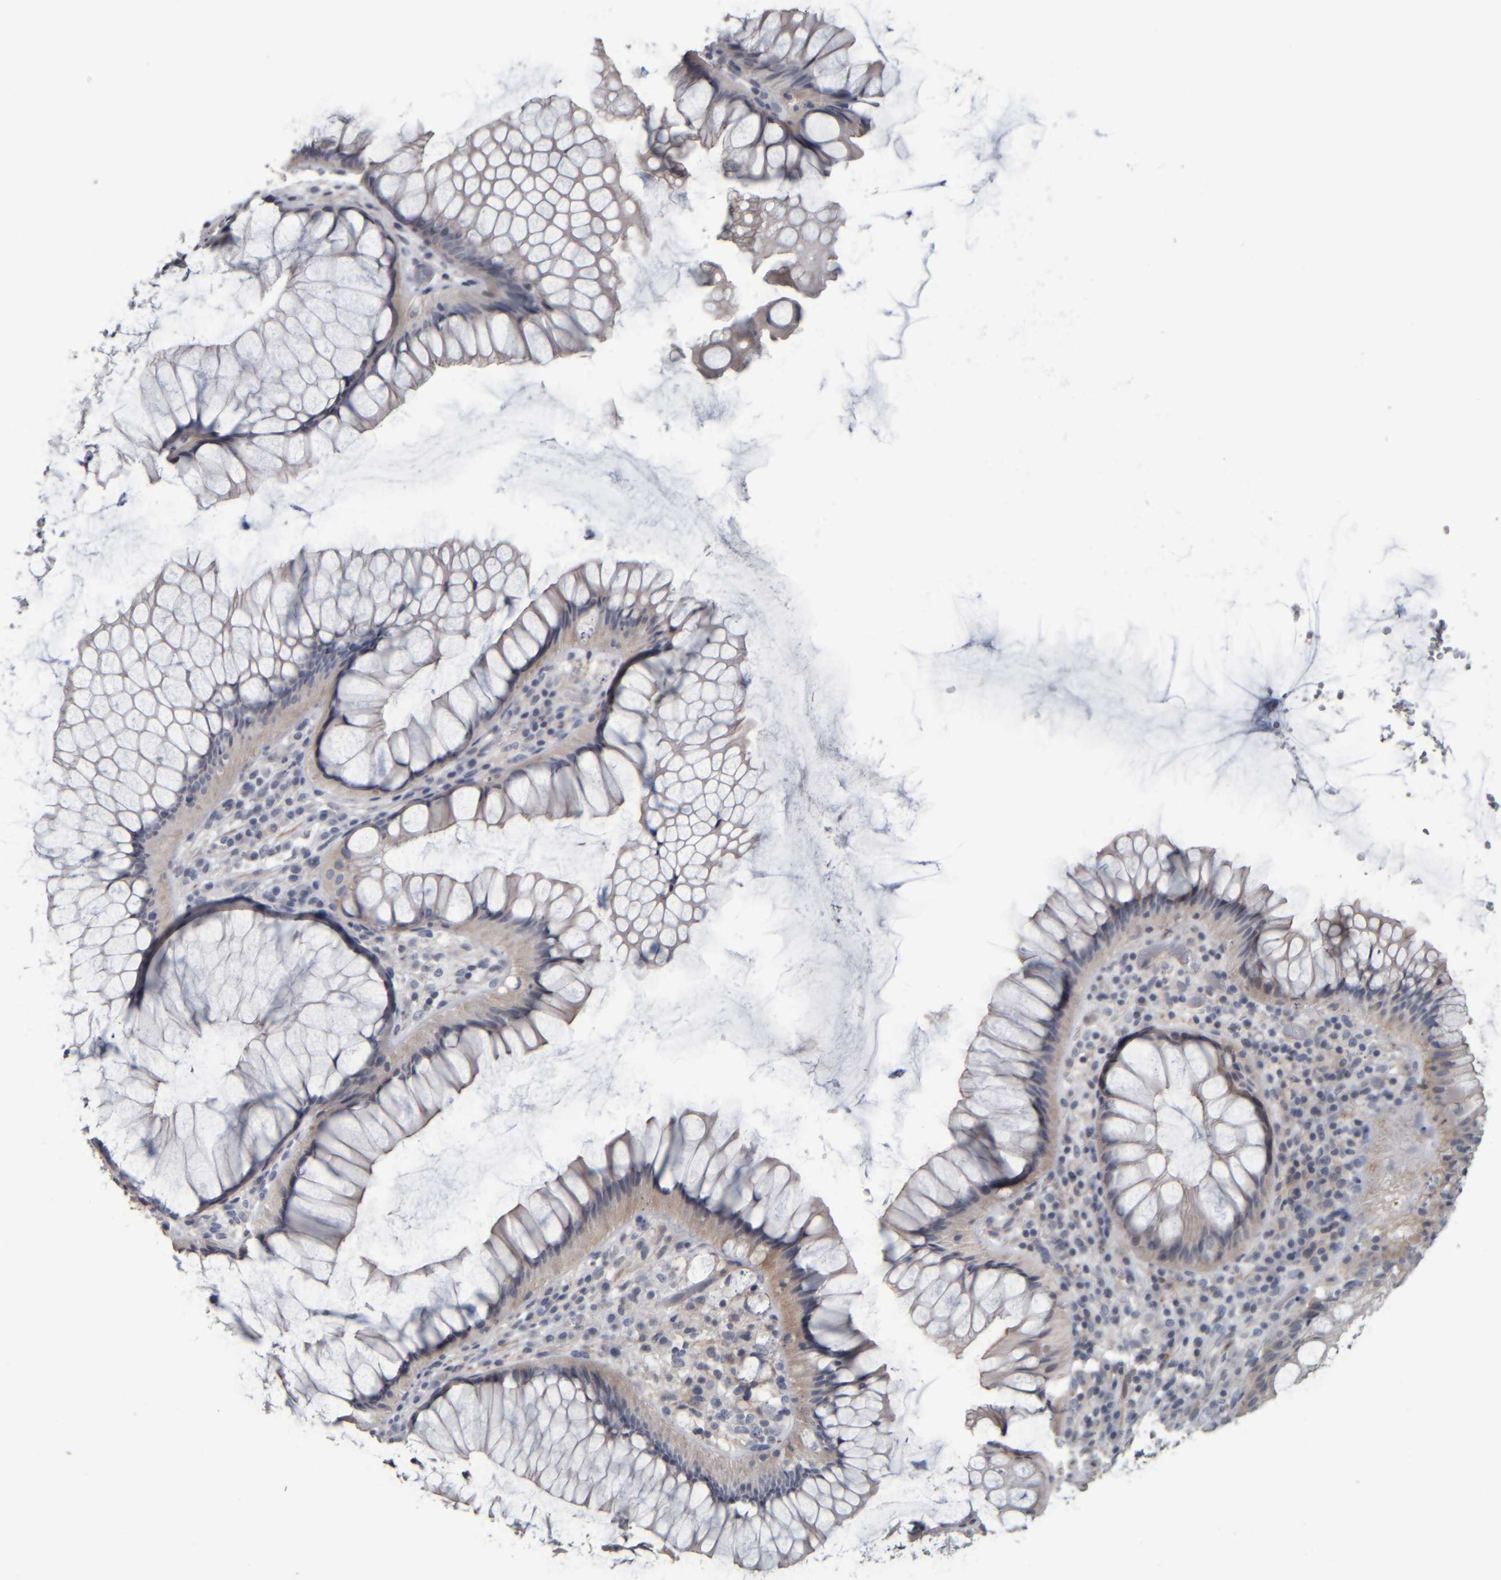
{"staining": {"intensity": "weak", "quantity": "<25%", "location": "cytoplasmic/membranous"}, "tissue": "rectum", "cell_type": "Glandular cells", "image_type": "normal", "snomed": [{"axis": "morphology", "description": "Normal tissue, NOS"}, {"axis": "topography", "description": "Rectum"}], "caption": "This is an immunohistochemistry photomicrograph of normal rectum. There is no positivity in glandular cells.", "gene": "CAVIN4", "patient": {"sex": "male", "age": 51}}